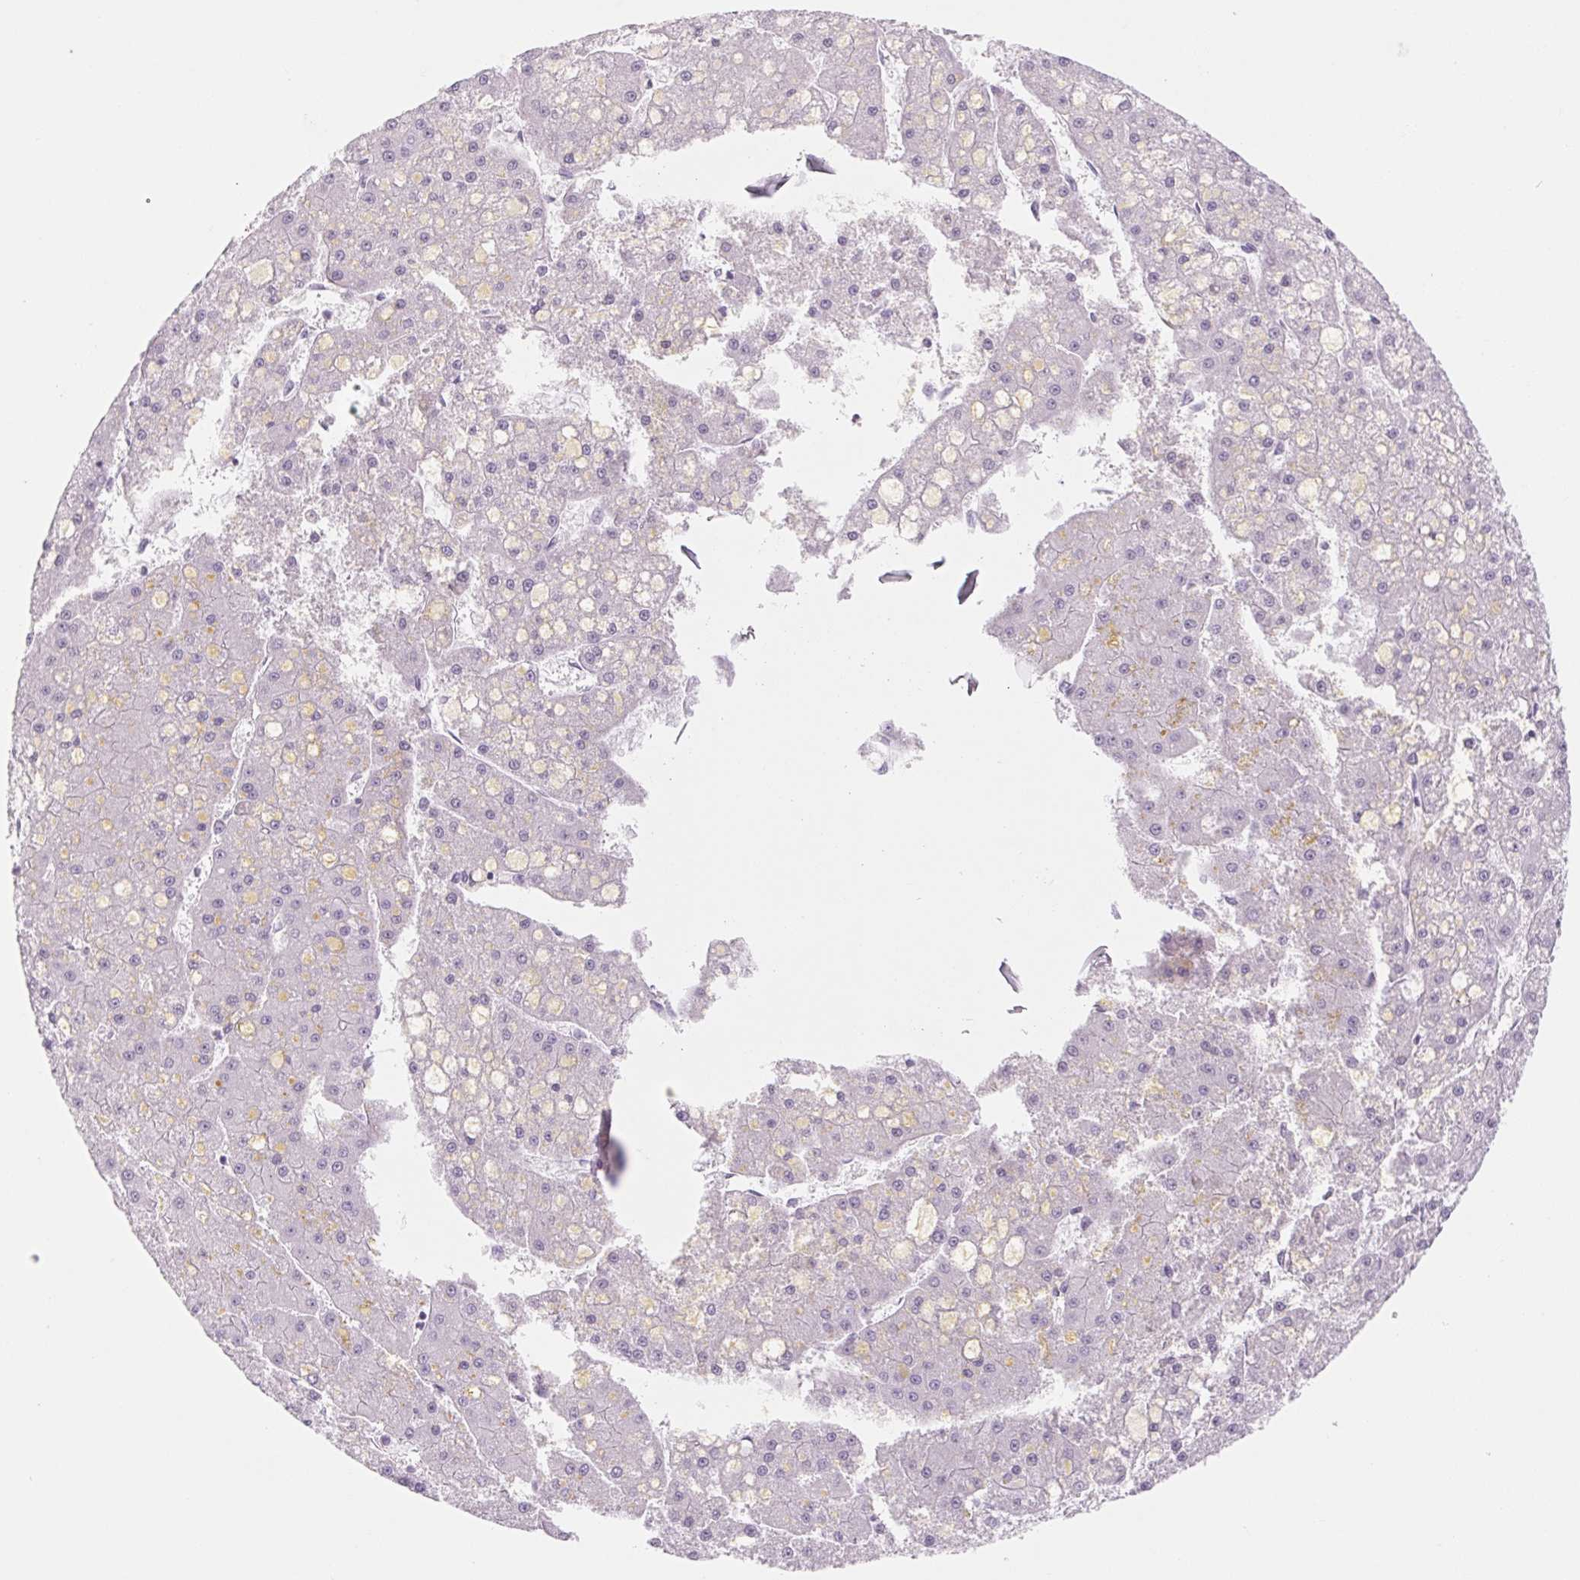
{"staining": {"intensity": "negative", "quantity": "none", "location": "none"}, "tissue": "liver cancer", "cell_type": "Tumor cells", "image_type": "cancer", "snomed": [{"axis": "morphology", "description": "Carcinoma, Hepatocellular, NOS"}, {"axis": "topography", "description": "Liver"}], "caption": "Liver hepatocellular carcinoma was stained to show a protein in brown. There is no significant expression in tumor cells.", "gene": "POU1F1", "patient": {"sex": "male", "age": 67}}